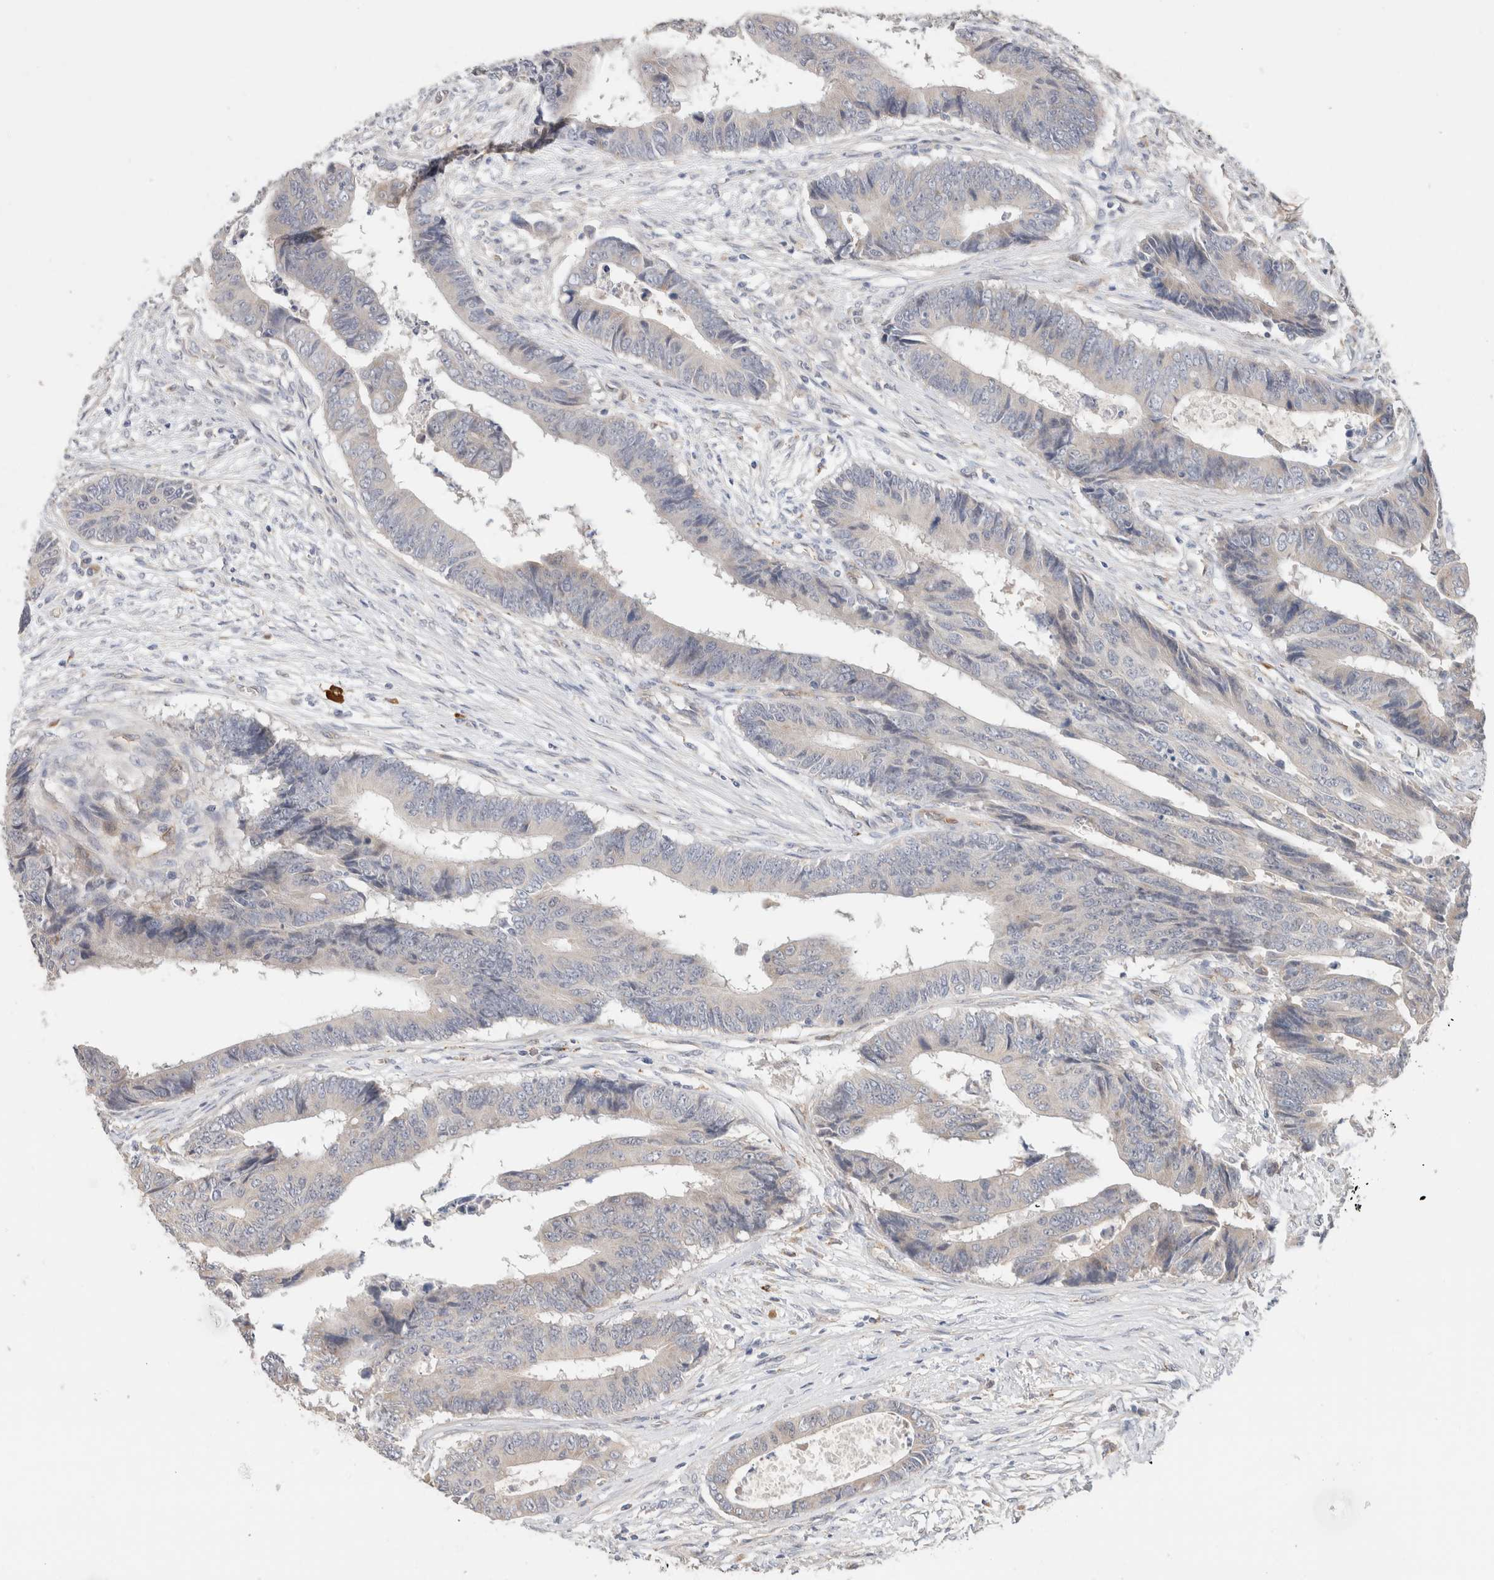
{"staining": {"intensity": "negative", "quantity": "none", "location": "none"}, "tissue": "colorectal cancer", "cell_type": "Tumor cells", "image_type": "cancer", "snomed": [{"axis": "morphology", "description": "Adenocarcinoma, NOS"}, {"axis": "topography", "description": "Rectum"}], "caption": "IHC of human colorectal cancer (adenocarcinoma) displays no expression in tumor cells.", "gene": "CA13", "patient": {"sex": "male", "age": 84}}